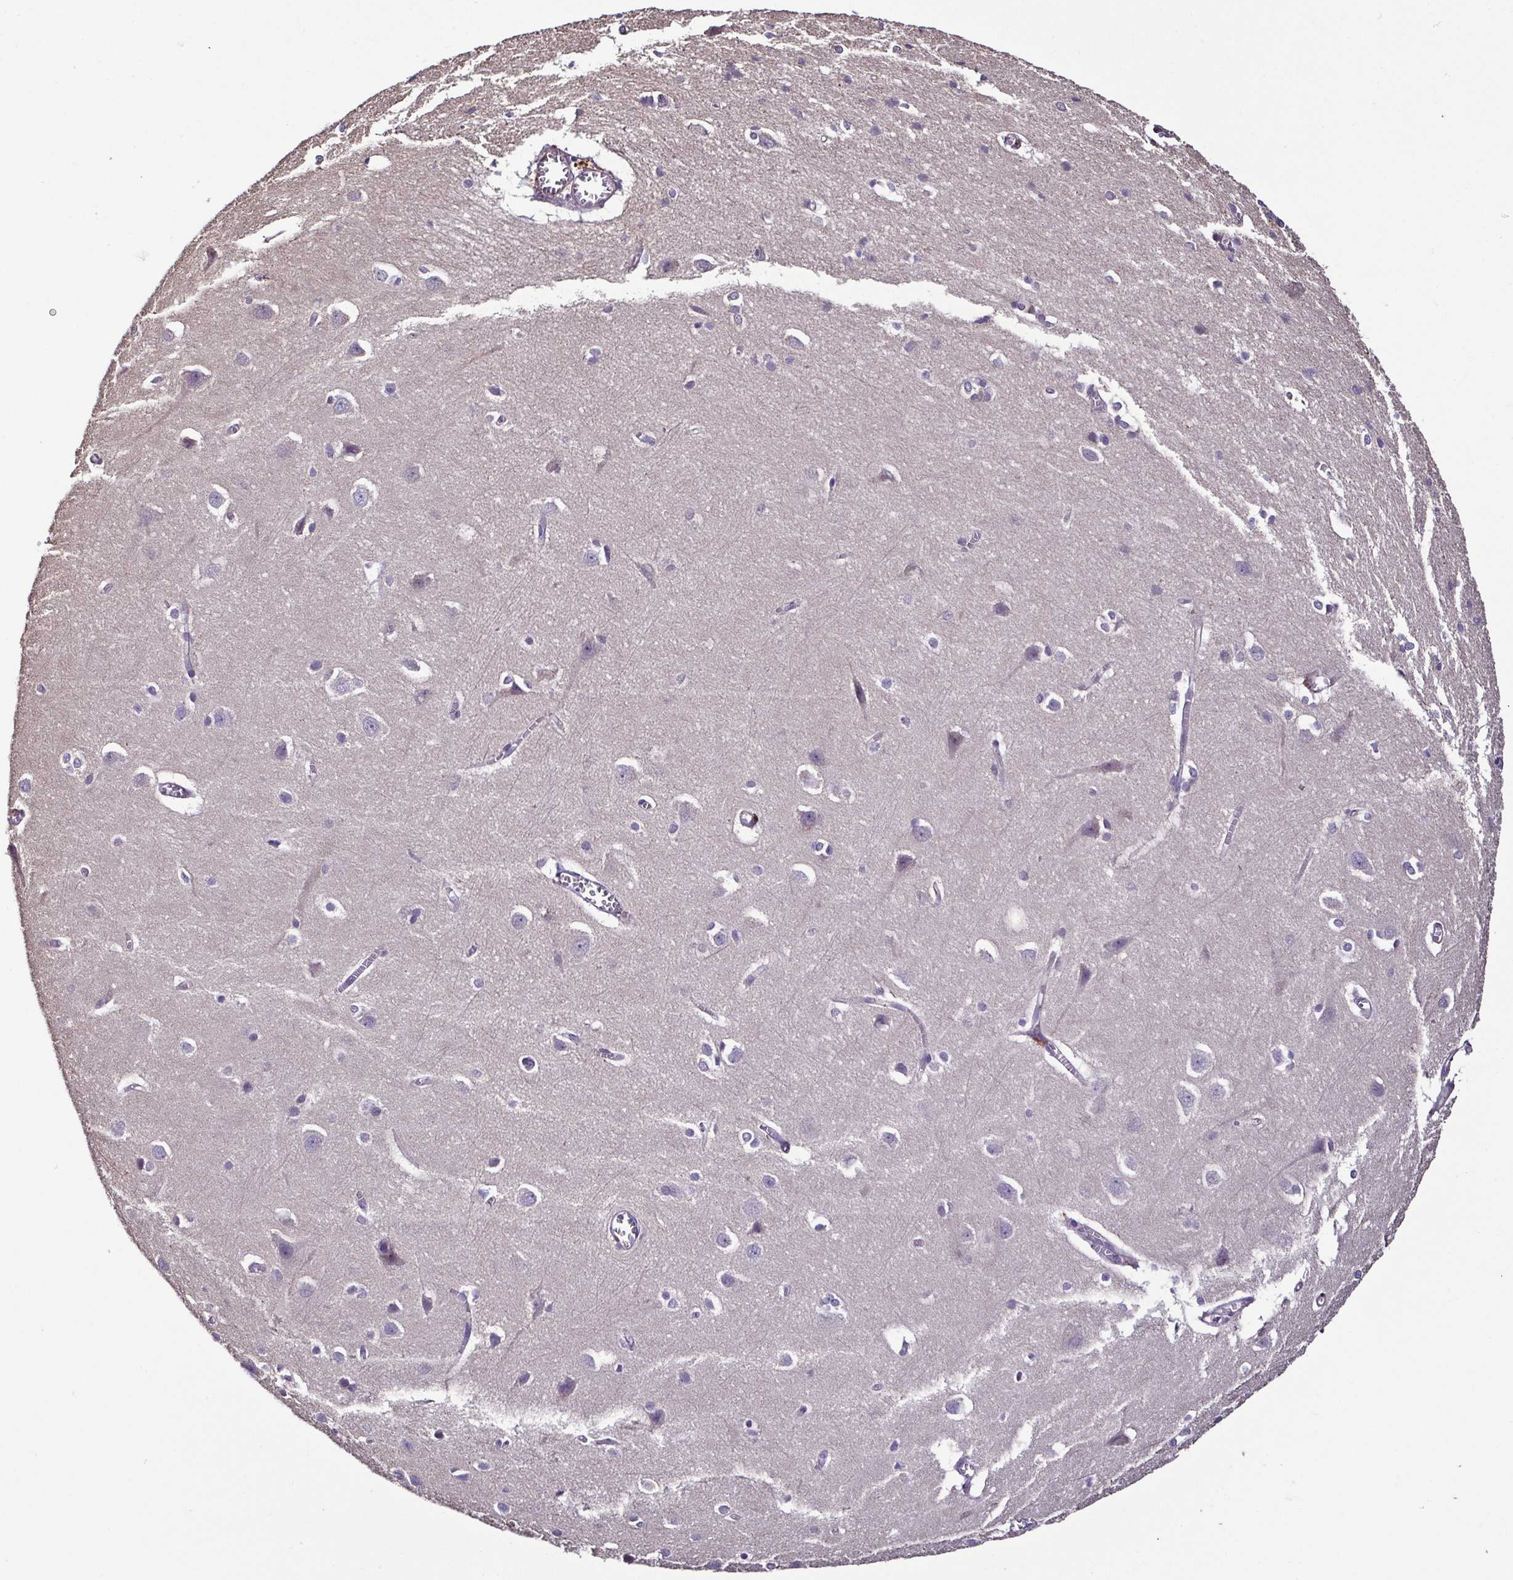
{"staining": {"intensity": "negative", "quantity": "none", "location": "none"}, "tissue": "cerebral cortex", "cell_type": "Endothelial cells", "image_type": "normal", "snomed": [{"axis": "morphology", "description": "Normal tissue, NOS"}, {"axis": "topography", "description": "Cerebral cortex"}], "caption": "Protein analysis of normal cerebral cortex exhibits no significant staining in endothelial cells.", "gene": "LMOD2", "patient": {"sex": "male", "age": 37}}